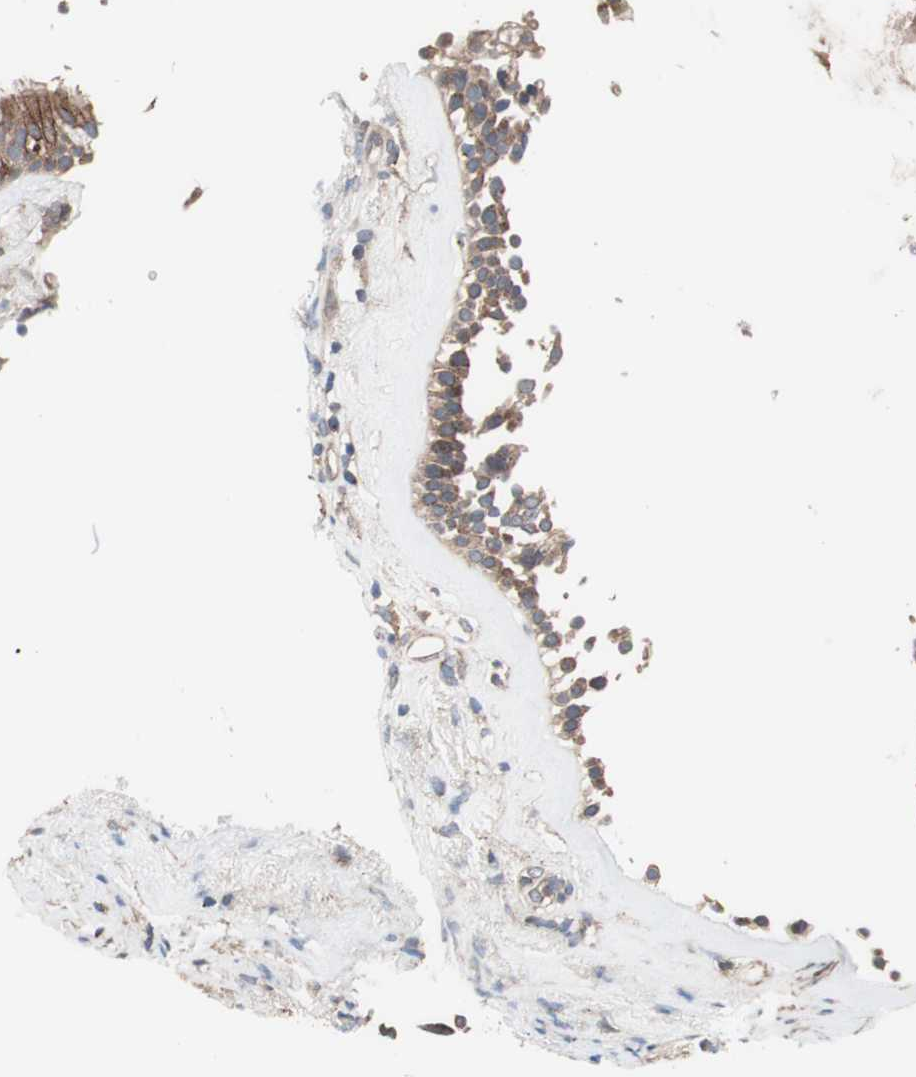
{"staining": {"intensity": "strong", "quantity": ">75%", "location": "cytoplasmic/membranous"}, "tissue": "nasopharynx", "cell_type": "Respiratory epithelial cells", "image_type": "normal", "snomed": [{"axis": "morphology", "description": "Normal tissue, NOS"}, {"axis": "morphology", "description": "Inflammation, NOS"}, {"axis": "topography", "description": "Nasopharynx"}], "caption": "Protein staining exhibits strong cytoplasmic/membranous positivity in about >75% of respiratory epithelial cells in normal nasopharynx. (DAB (3,3'-diaminobenzidine) IHC with brightfield microscopy, high magnification).", "gene": "SDC4", "patient": {"sex": "male", "age": 48}}